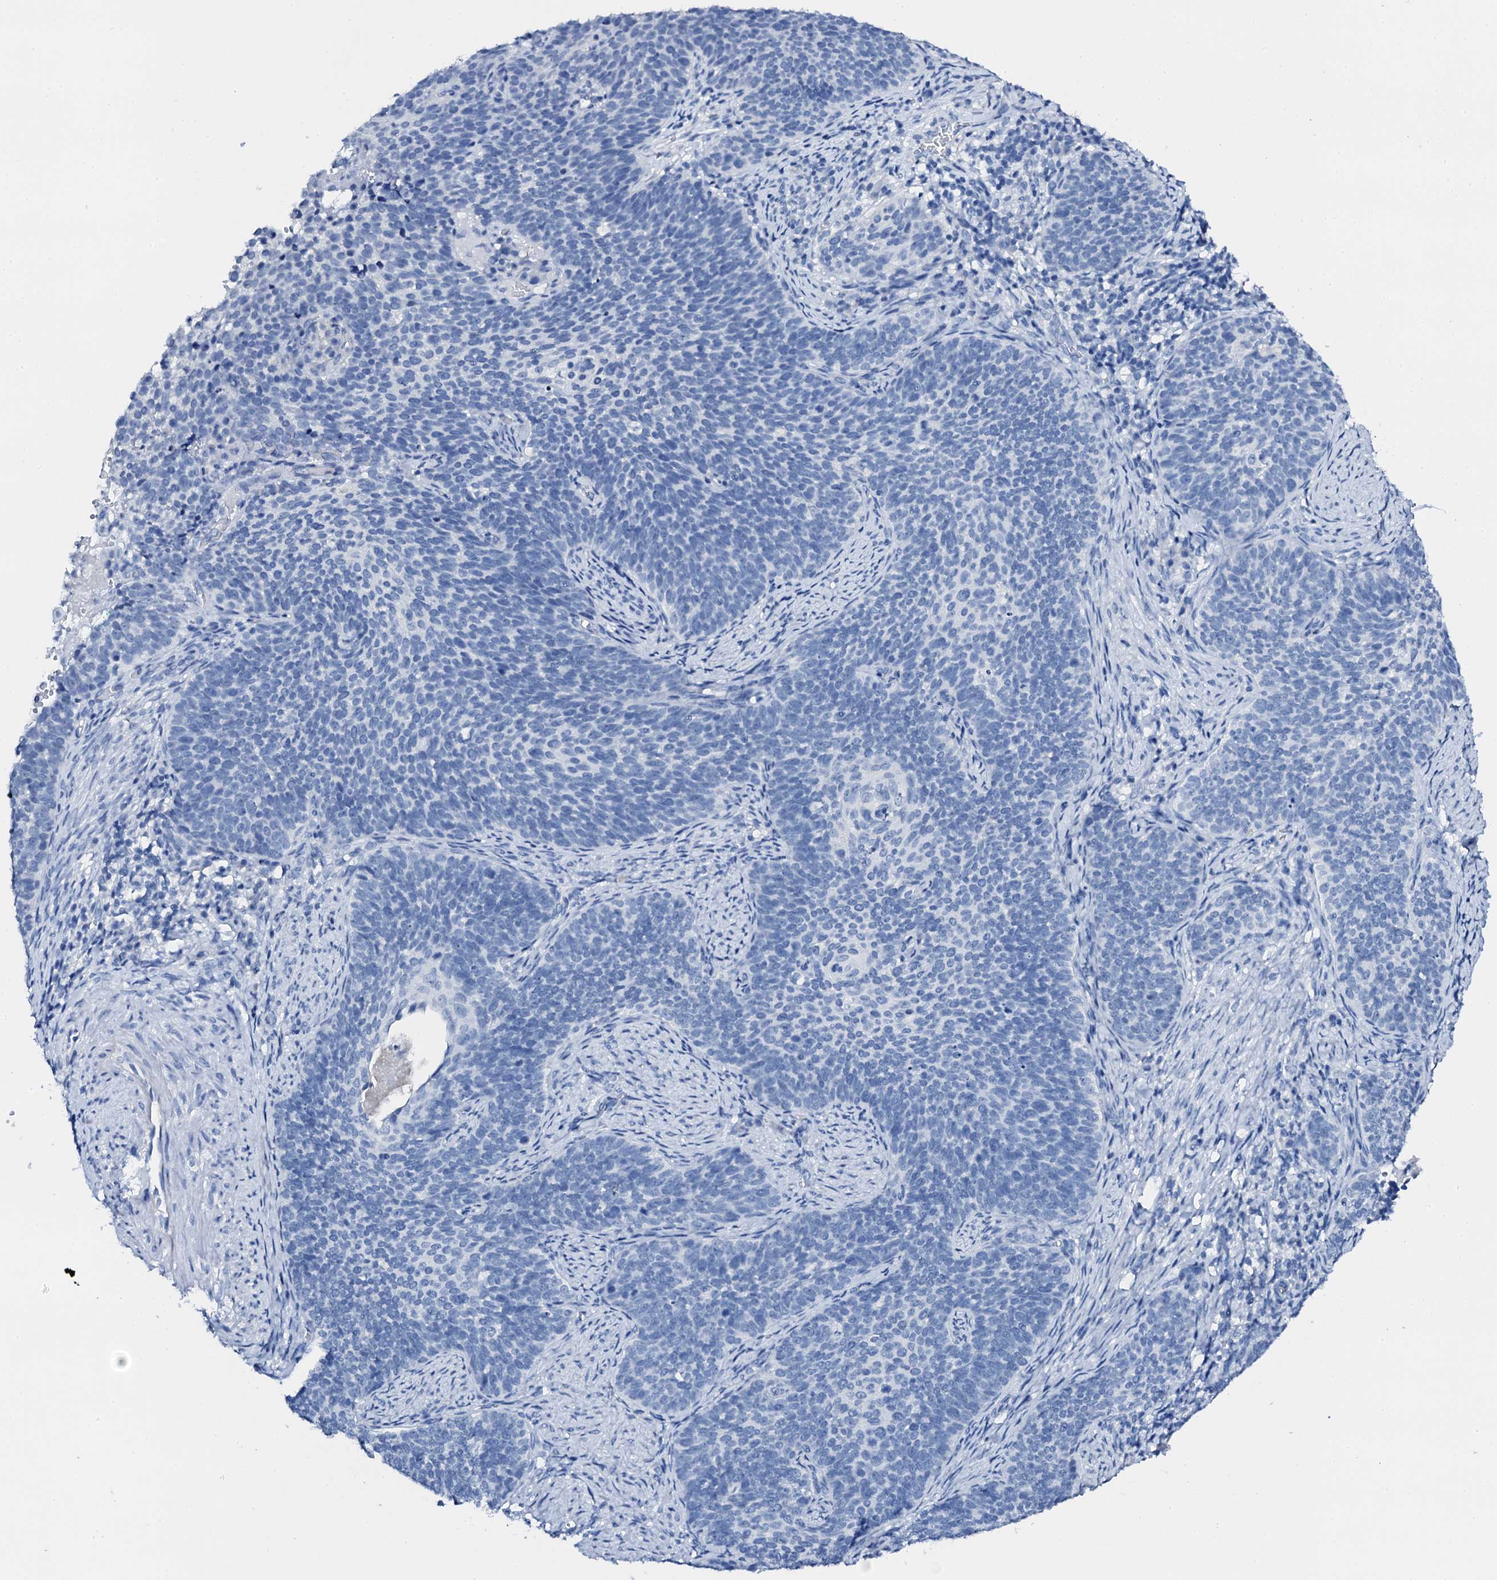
{"staining": {"intensity": "negative", "quantity": "none", "location": "none"}, "tissue": "cervical cancer", "cell_type": "Tumor cells", "image_type": "cancer", "snomed": [{"axis": "morphology", "description": "Normal tissue, NOS"}, {"axis": "morphology", "description": "Squamous cell carcinoma, NOS"}, {"axis": "topography", "description": "Cervix"}], "caption": "Immunohistochemistry of cervical cancer exhibits no expression in tumor cells.", "gene": "PTH", "patient": {"sex": "female", "age": 39}}